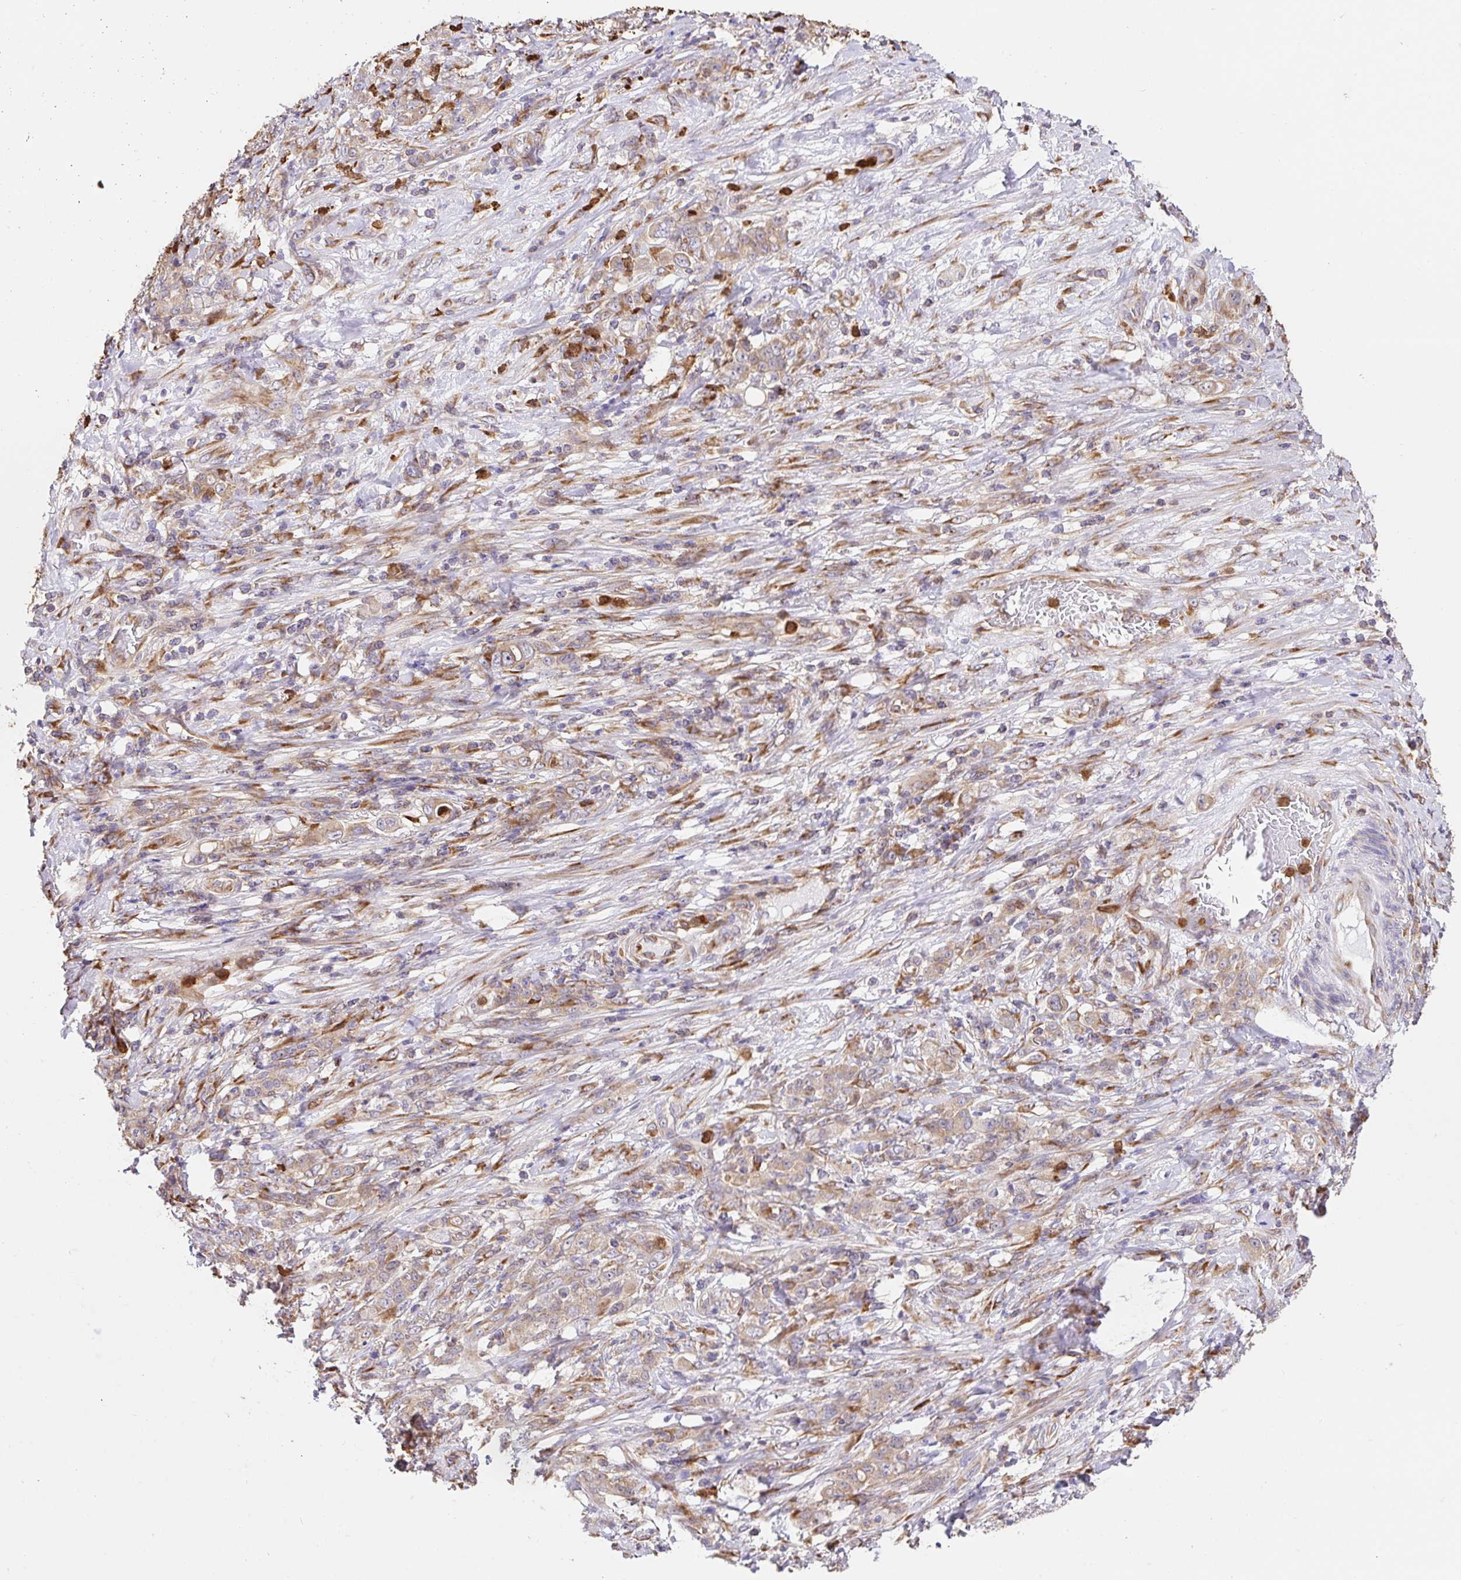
{"staining": {"intensity": "weak", "quantity": ">75%", "location": "cytoplasmic/membranous"}, "tissue": "stomach cancer", "cell_type": "Tumor cells", "image_type": "cancer", "snomed": [{"axis": "morphology", "description": "Adenocarcinoma, NOS"}, {"axis": "topography", "description": "Stomach"}], "caption": "Stomach cancer (adenocarcinoma) stained with a brown dye exhibits weak cytoplasmic/membranous positive staining in approximately >75% of tumor cells.", "gene": "PDPK1", "patient": {"sex": "female", "age": 79}}